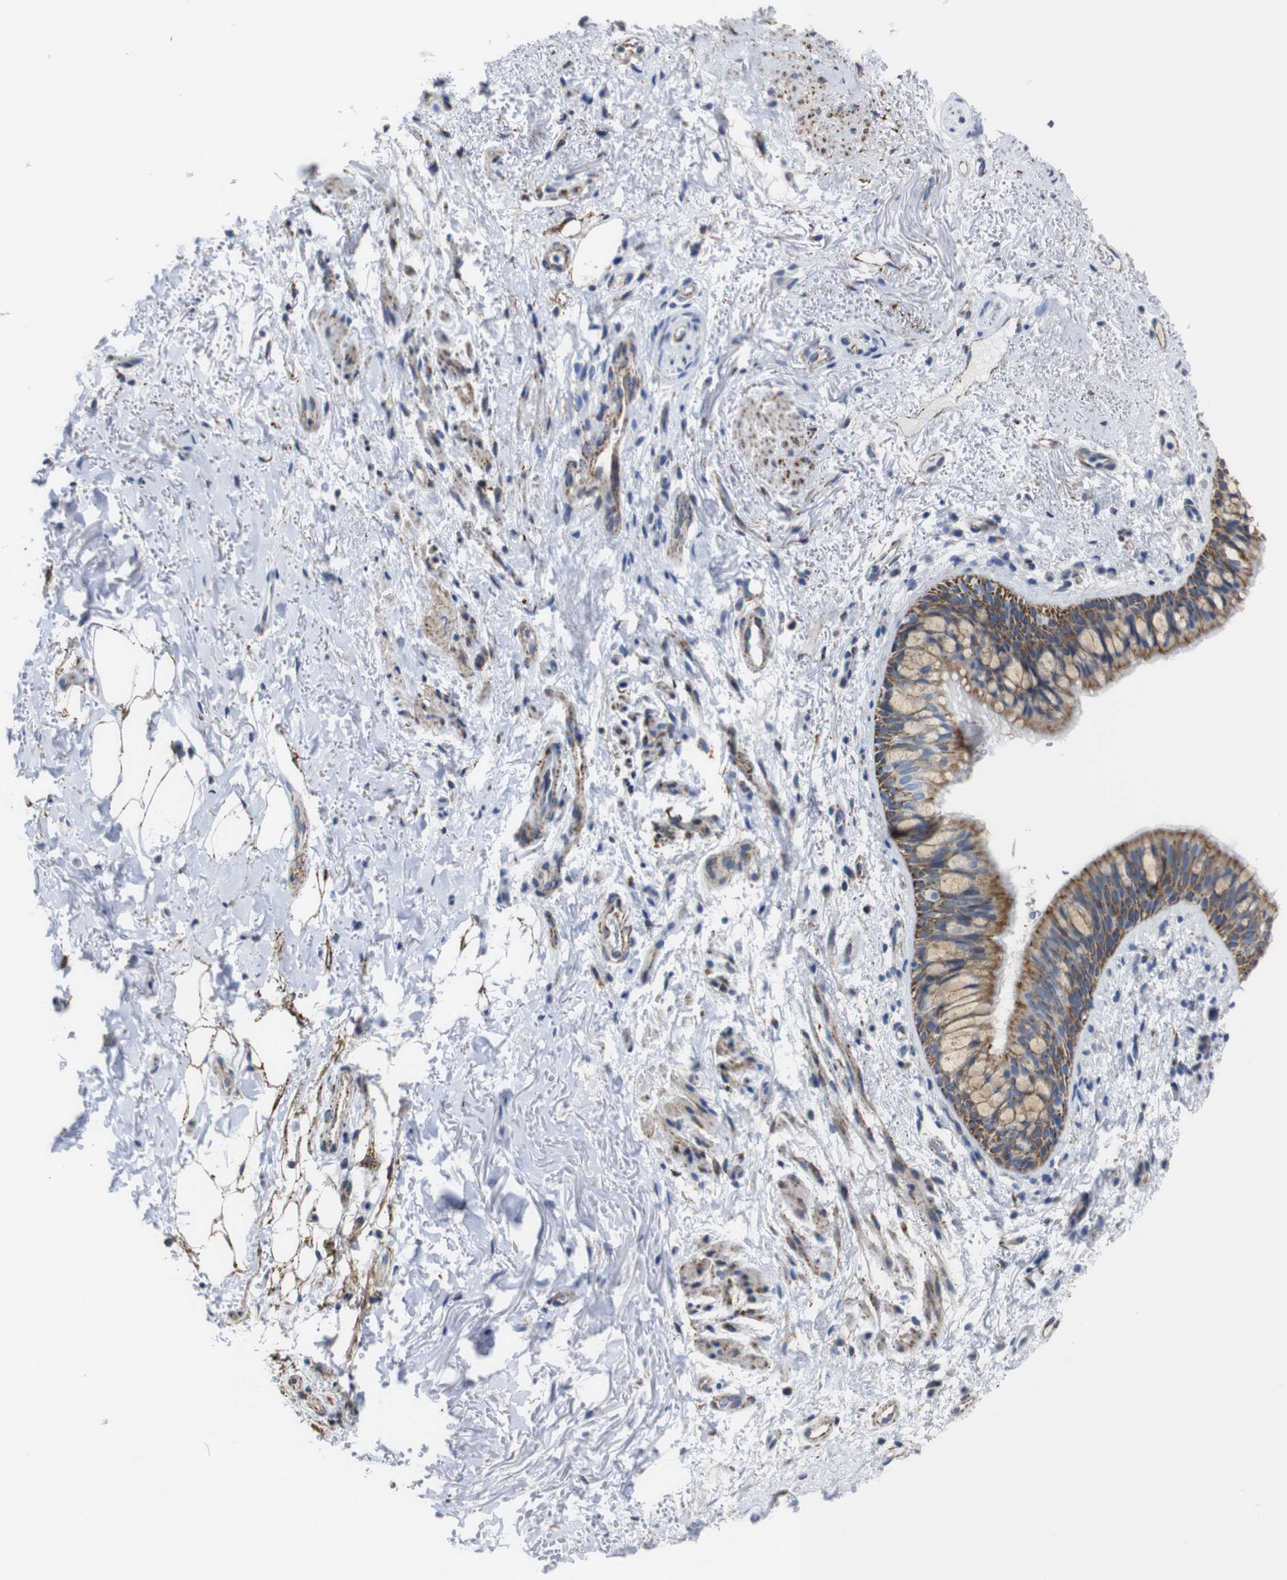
{"staining": {"intensity": "strong", "quantity": ">75%", "location": "cytoplasmic/membranous"}, "tissue": "adipose tissue", "cell_type": "Adipocytes", "image_type": "normal", "snomed": [{"axis": "morphology", "description": "Normal tissue, NOS"}, {"axis": "topography", "description": "Cartilage tissue"}, {"axis": "topography", "description": "Bronchus"}], "caption": "Brown immunohistochemical staining in unremarkable adipose tissue exhibits strong cytoplasmic/membranous expression in about >75% of adipocytes. (IHC, brightfield microscopy, high magnification).", "gene": "MAOA", "patient": {"sex": "female", "age": 73}}